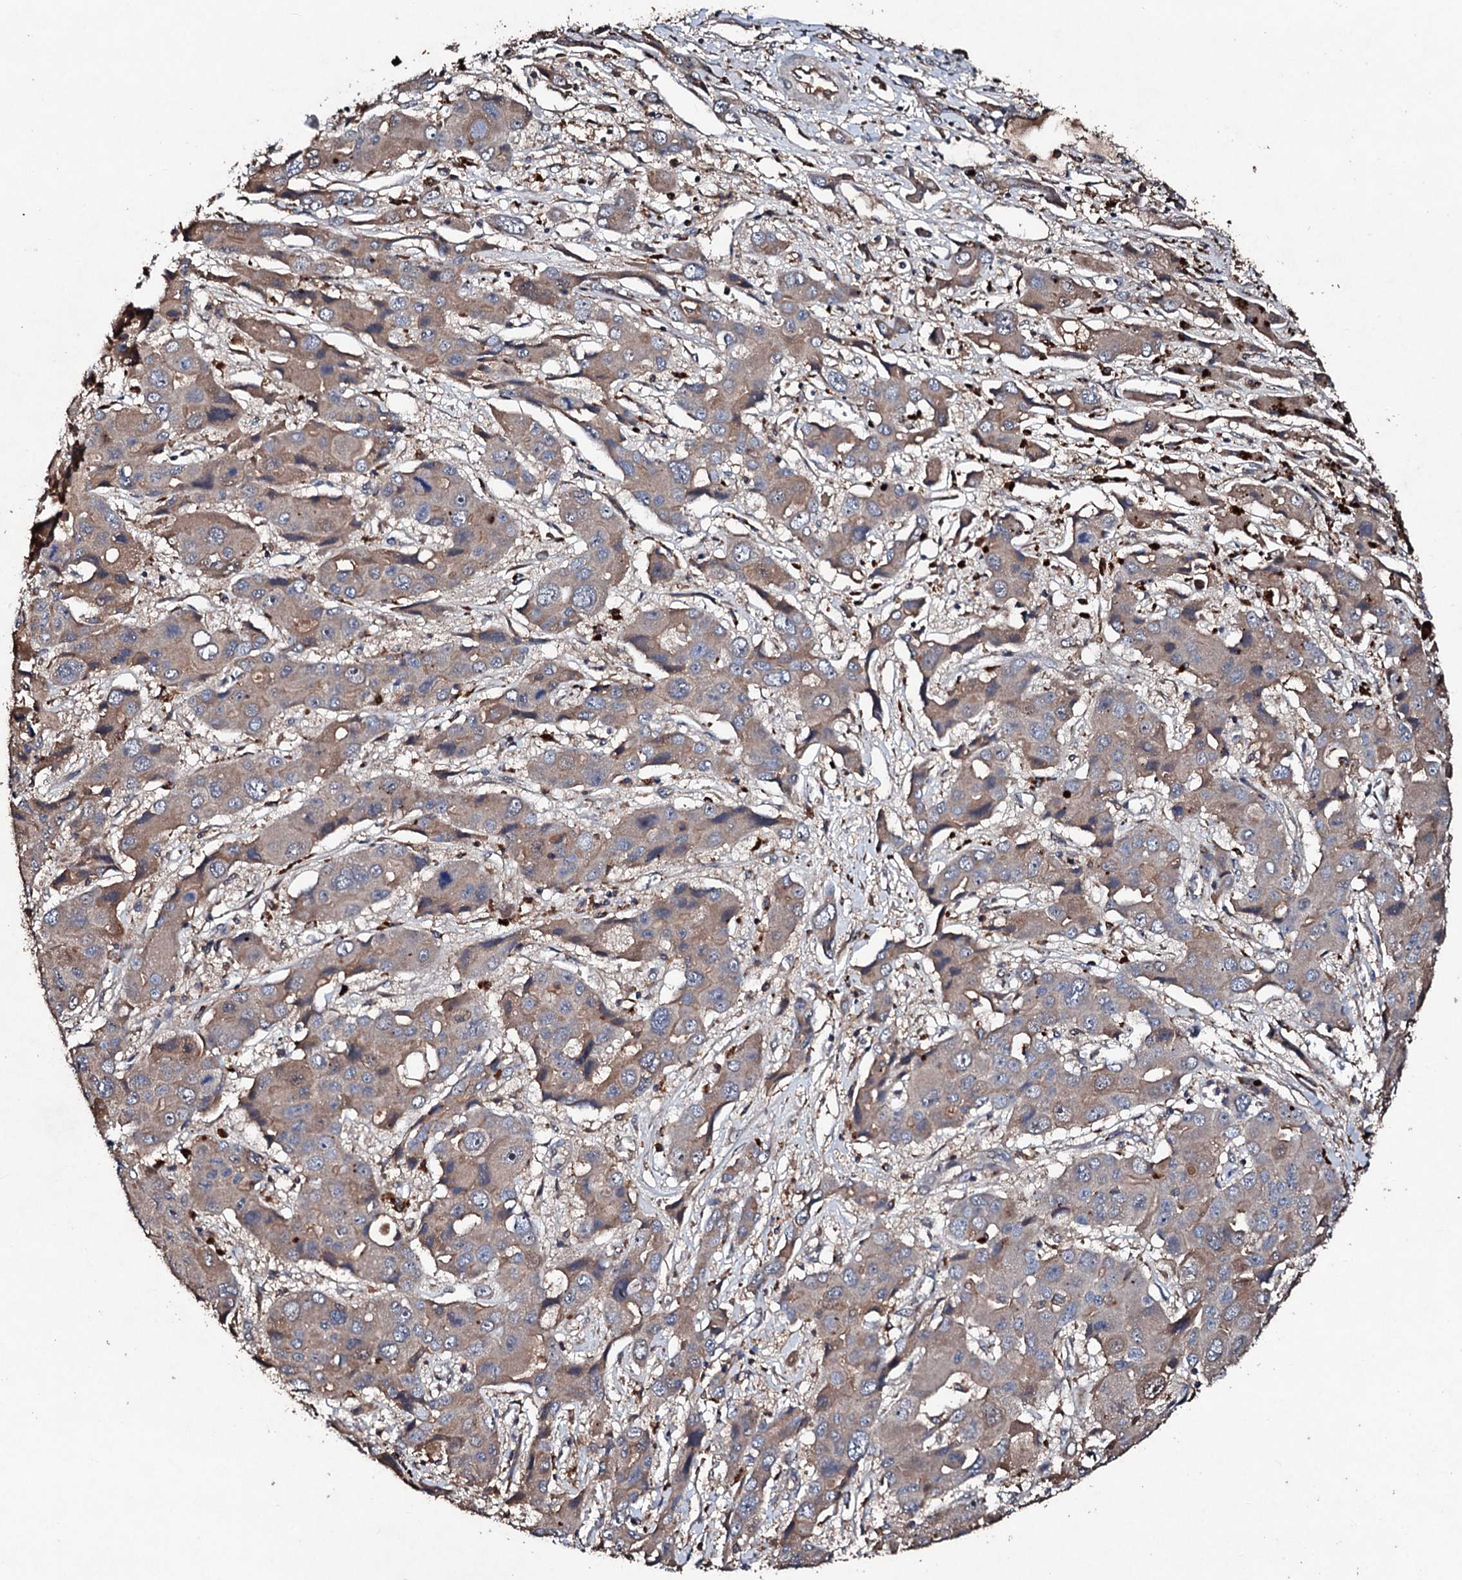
{"staining": {"intensity": "weak", "quantity": ">75%", "location": "cytoplasmic/membranous"}, "tissue": "liver cancer", "cell_type": "Tumor cells", "image_type": "cancer", "snomed": [{"axis": "morphology", "description": "Cholangiocarcinoma"}, {"axis": "topography", "description": "Liver"}], "caption": "Immunohistochemistry (IHC) image of human liver cholangiocarcinoma stained for a protein (brown), which displays low levels of weak cytoplasmic/membranous staining in approximately >75% of tumor cells.", "gene": "KERA", "patient": {"sex": "male", "age": 67}}